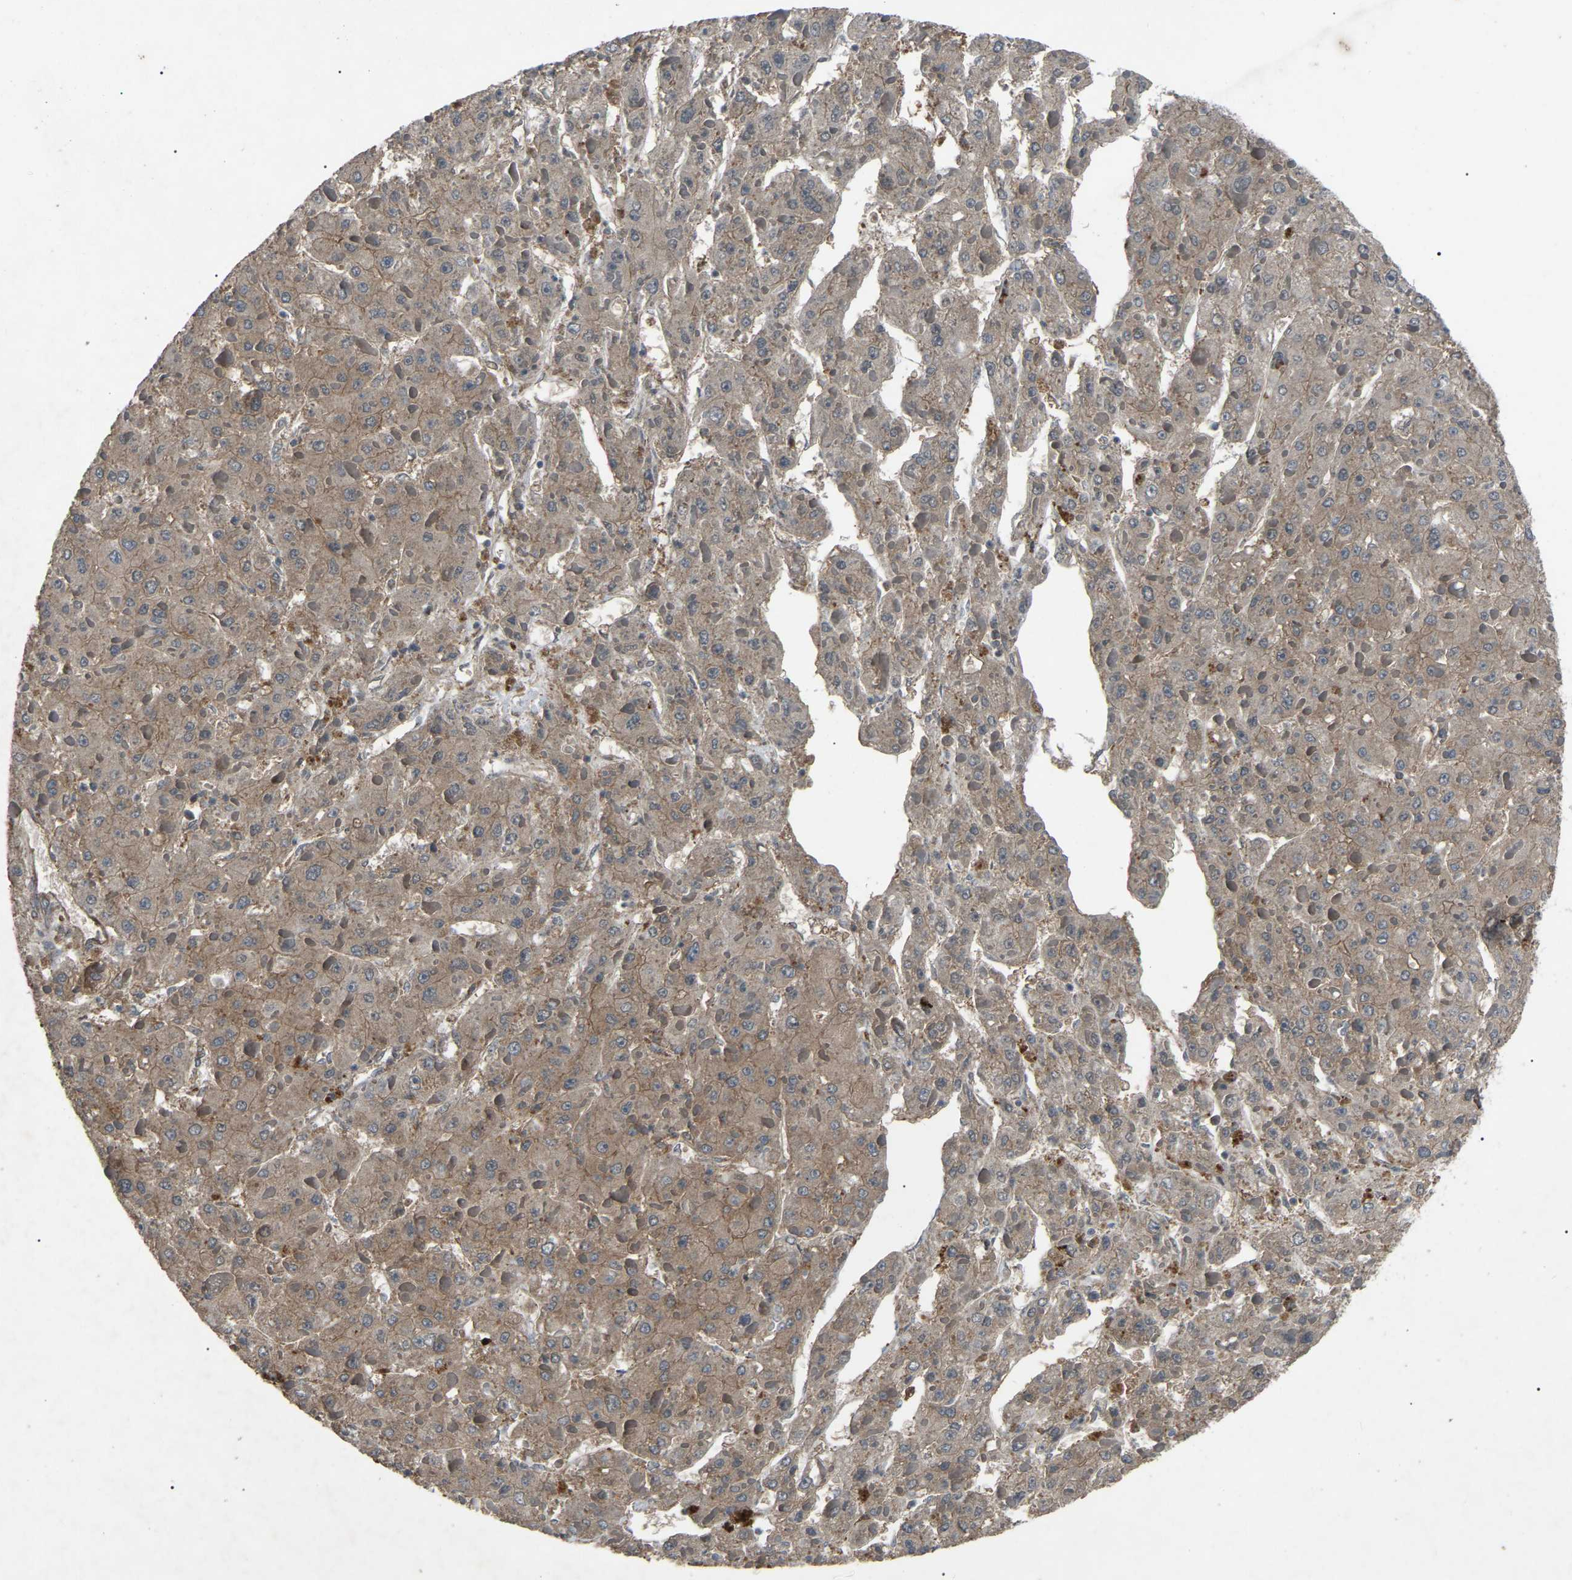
{"staining": {"intensity": "moderate", "quantity": ">75%", "location": "cytoplasmic/membranous"}, "tissue": "liver cancer", "cell_type": "Tumor cells", "image_type": "cancer", "snomed": [{"axis": "morphology", "description": "Carcinoma, Hepatocellular, NOS"}, {"axis": "topography", "description": "Liver"}], "caption": "Immunohistochemistry of human liver cancer (hepatocellular carcinoma) reveals medium levels of moderate cytoplasmic/membranous staining in about >75% of tumor cells.", "gene": "AIMP1", "patient": {"sex": "female", "age": 73}}